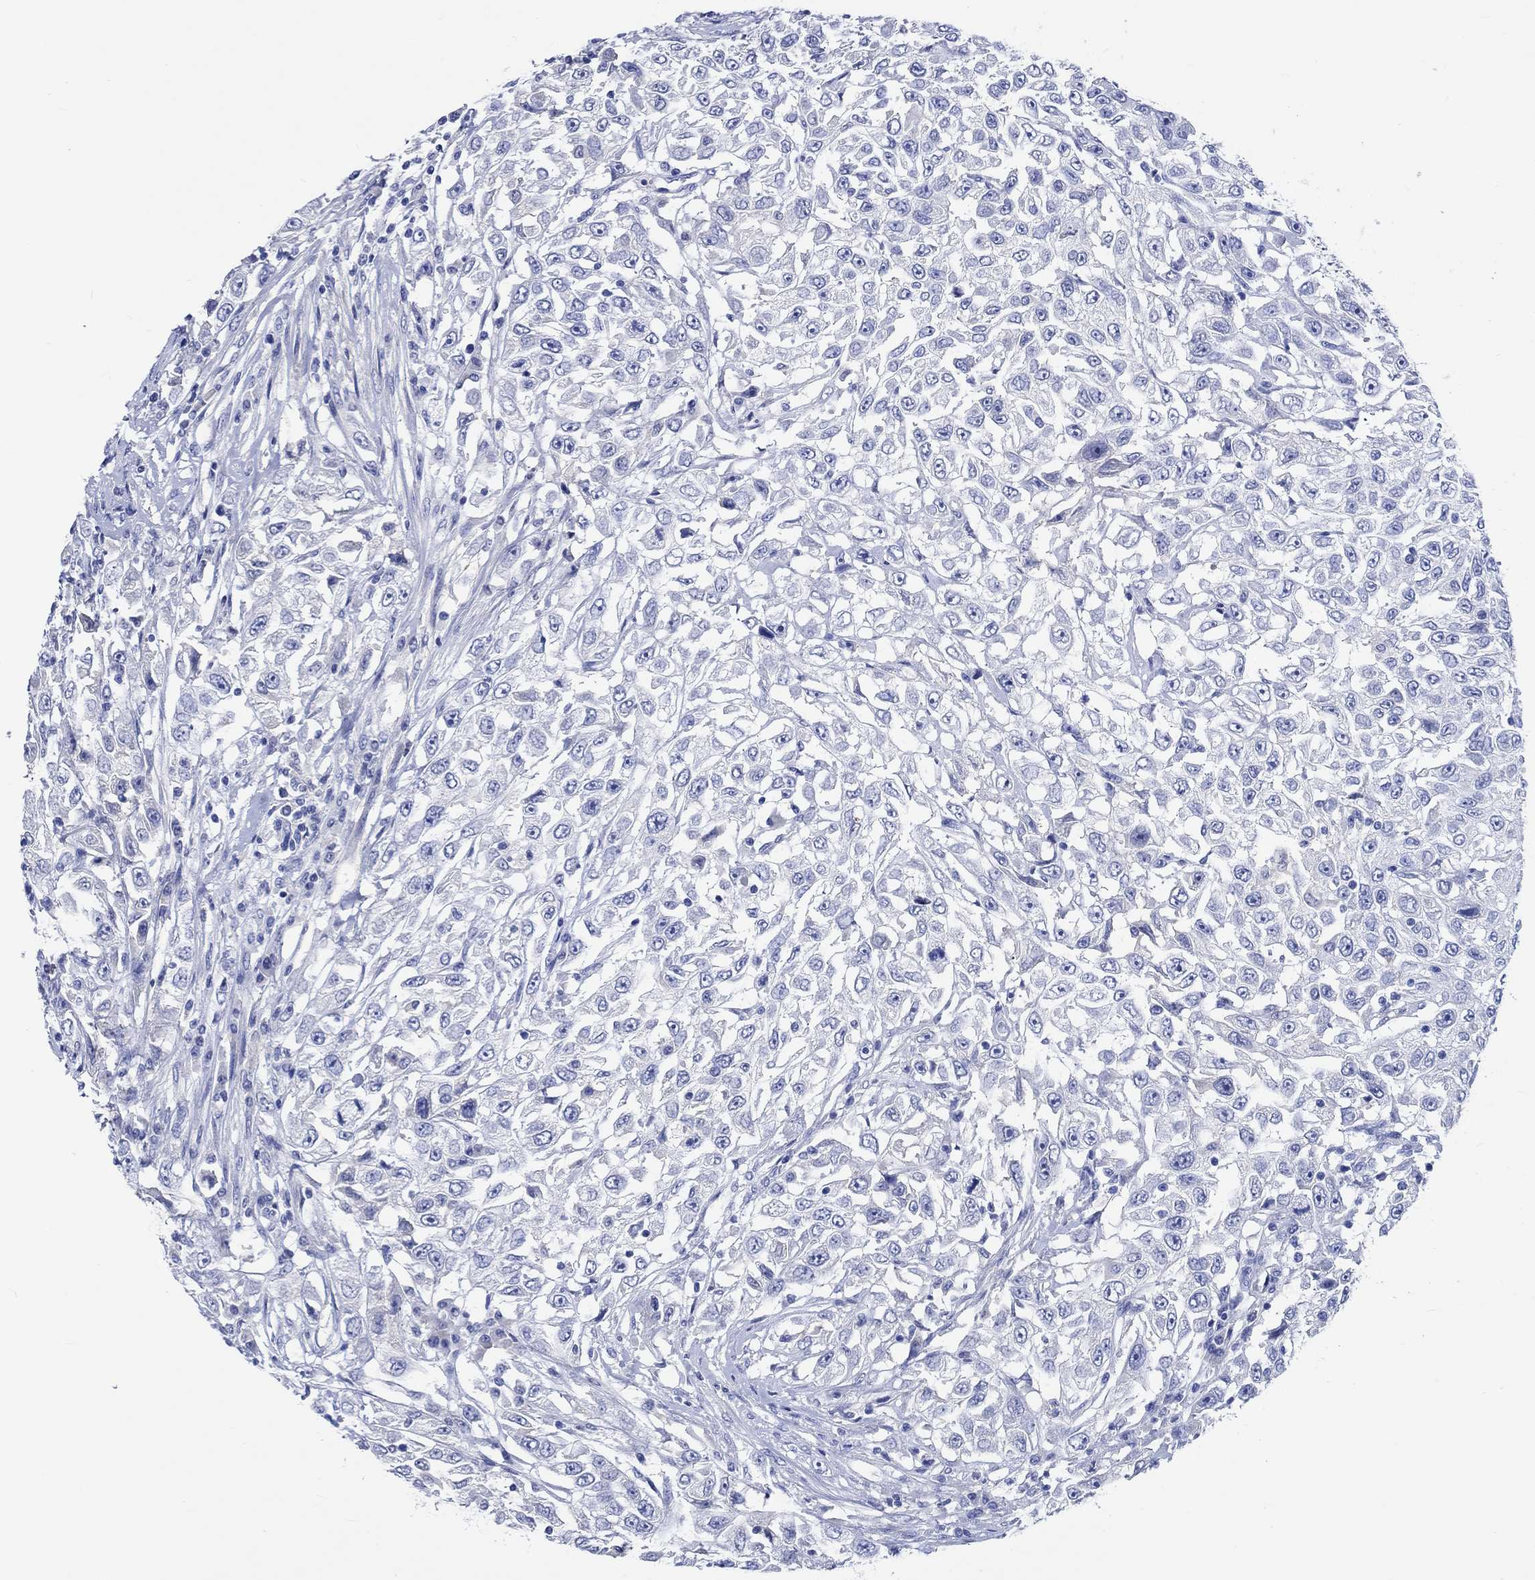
{"staining": {"intensity": "negative", "quantity": "none", "location": "none"}, "tissue": "urothelial cancer", "cell_type": "Tumor cells", "image_type": "cancer", "snomed": [{"axis": "morphology", "description": "Urothelial carcinoma, High grade"}, {"axis": "topography", "description": "Urinary bladder"}], "caption": "Immunohistochemistry (IHC) image of human urothelial cancer stained for a protein (brown), which displays no positivity in tumor cells. (Stains: DAB (3,3'-diaminobenzidine) immunohistochemistry (IHC) with hematoxylin counter stain, Microscopy: brightfield microscopy at high magnification).", "gene": "SHISA4", "patient": {"sex": "female", "age": 56}}